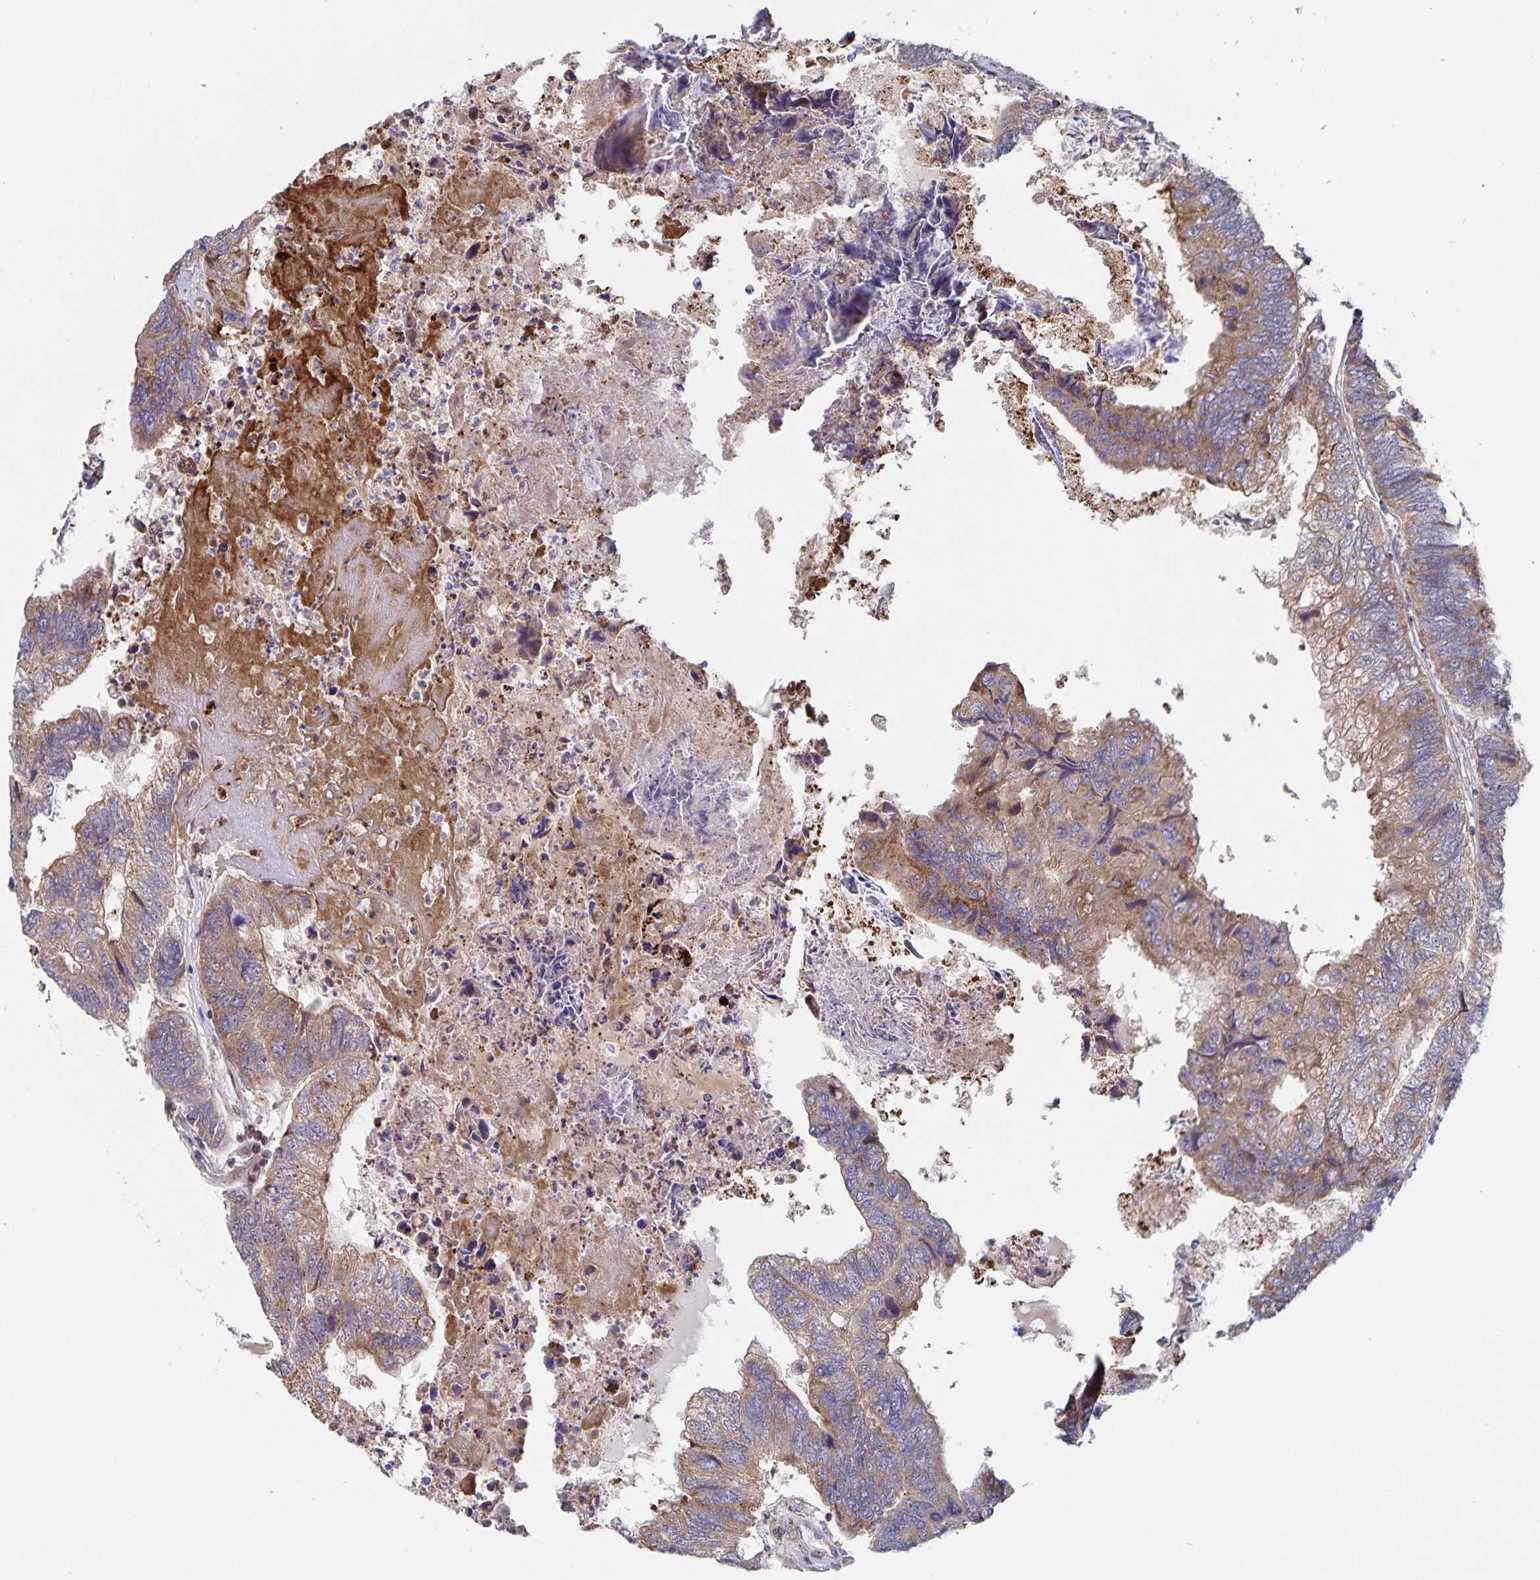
{"staining": {"intensity": "strong", "quantity": ">75%", "location": "cytoplasmic/membranous"}, "tissue": "colorectal cancer", "cell_type": "Tumor cells", "image_type": "cancer", "snomed": [{"axis": "morphology", "description": "Adenocarcinoma, NOS"}, {"axis": "topography", "description": "Colon"}], "caption": "Adenocarcinoma (colorectal) was stained to show a protein in brown. There is high levels of strong cytoplasmic/membranous staining in about >75% of tumor cells. The staining was performed using DAB (3,3'-diaminobenzidine) to visualize the protein expression in brown, while the nuclei were stained in blue with hematoxylin (Magnification: 20x).", "gene": "ACACA", "patient": {"sex": "female", "age": 67}}